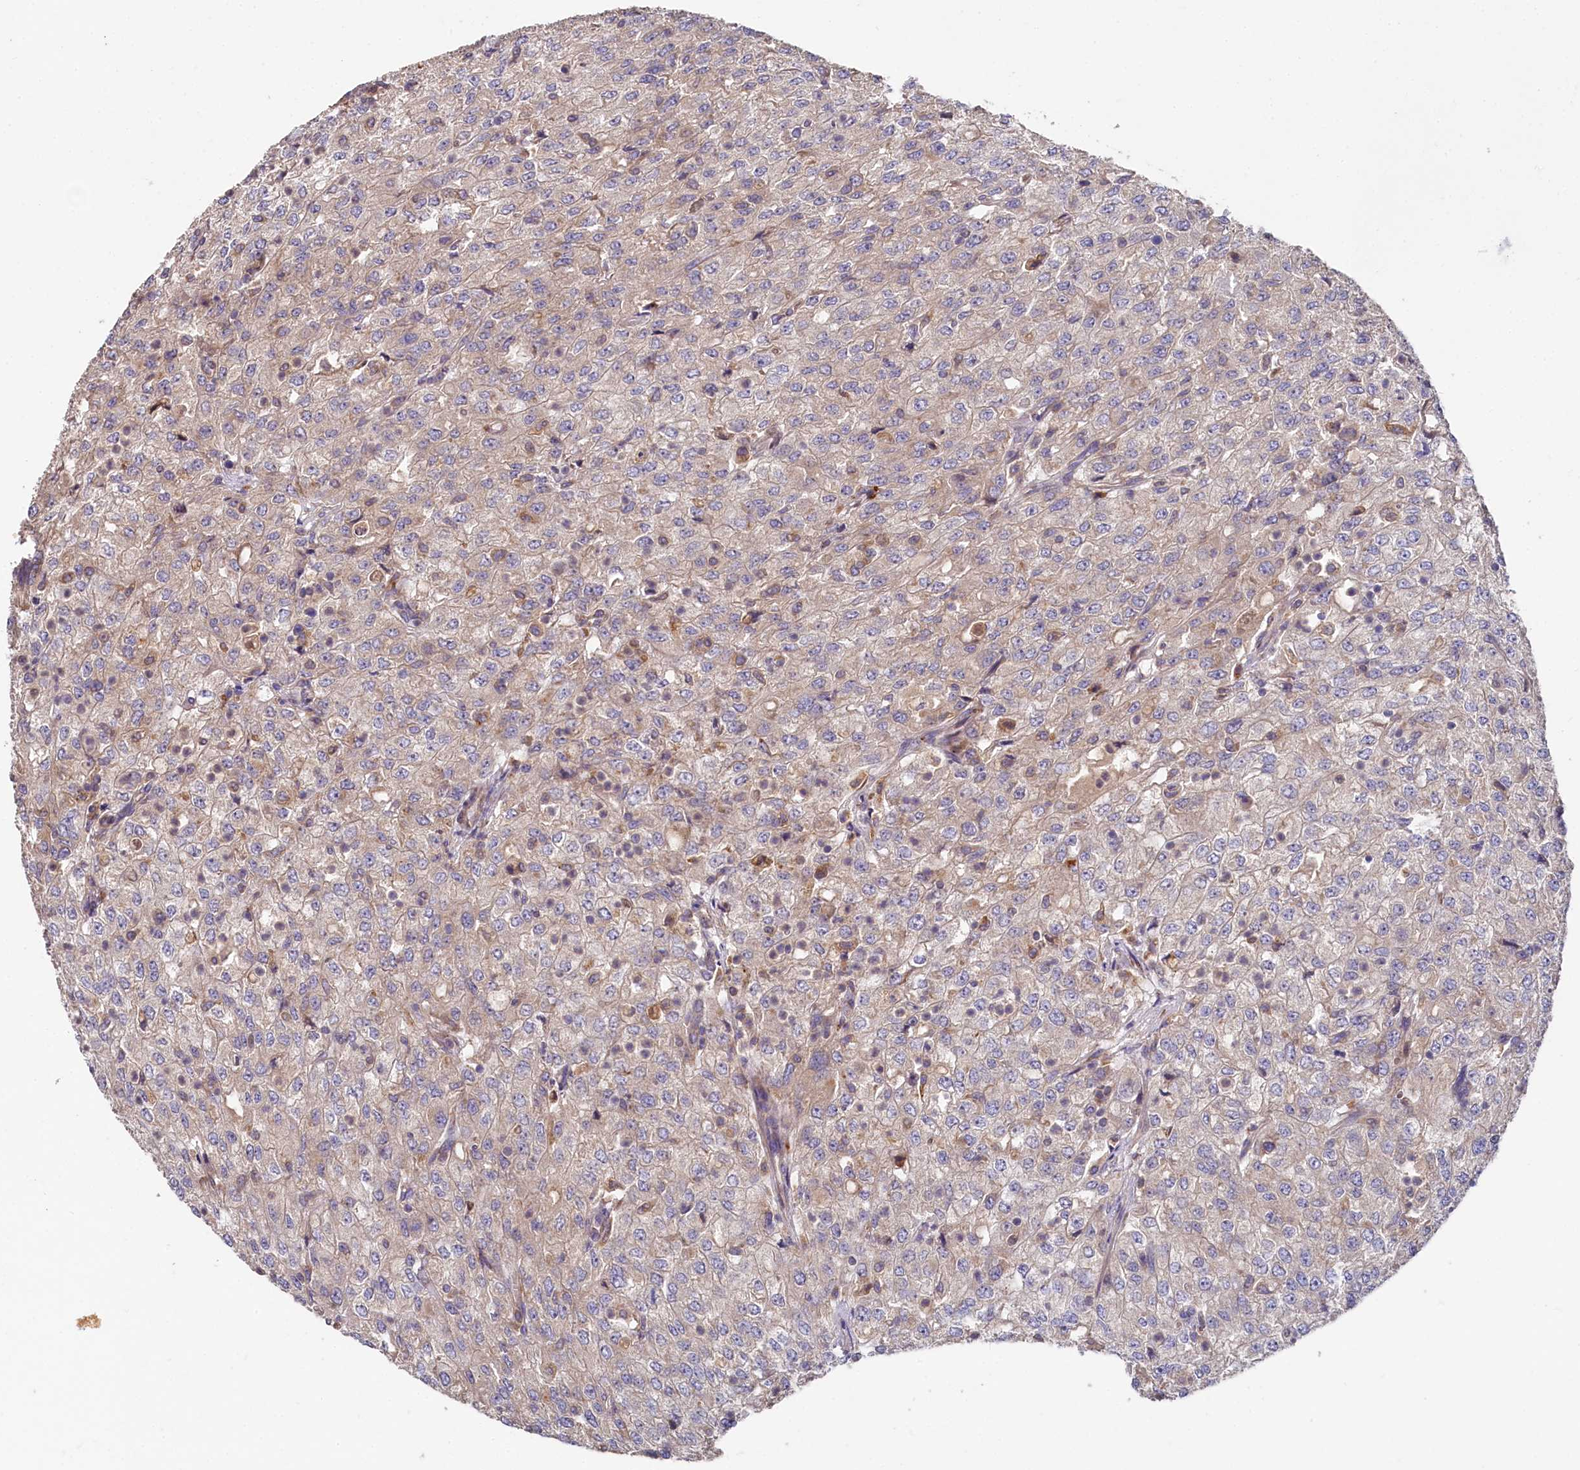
{"staining": {"intensity": "weak", "quantity": ">75%", "location": "cytoplasmic/membranous"}, "tissue": "renal cancer", "cell_type": "Tumor cells", "image_type": "cancer", "snomed": [{"axis": "morphology", "description": "Adenocarcinoma, NOS"}, {"axis": "topography", "description": "Kidney"}], "caption": "Renal adenocarcinoma tissue exhibits weak cytoplasmic/membranous positivity in about >75% of tumor cells, visualized by immunohistochemistry.", "gene": "SPRYD3", "patient": {"sex": "female", "age": 54}}